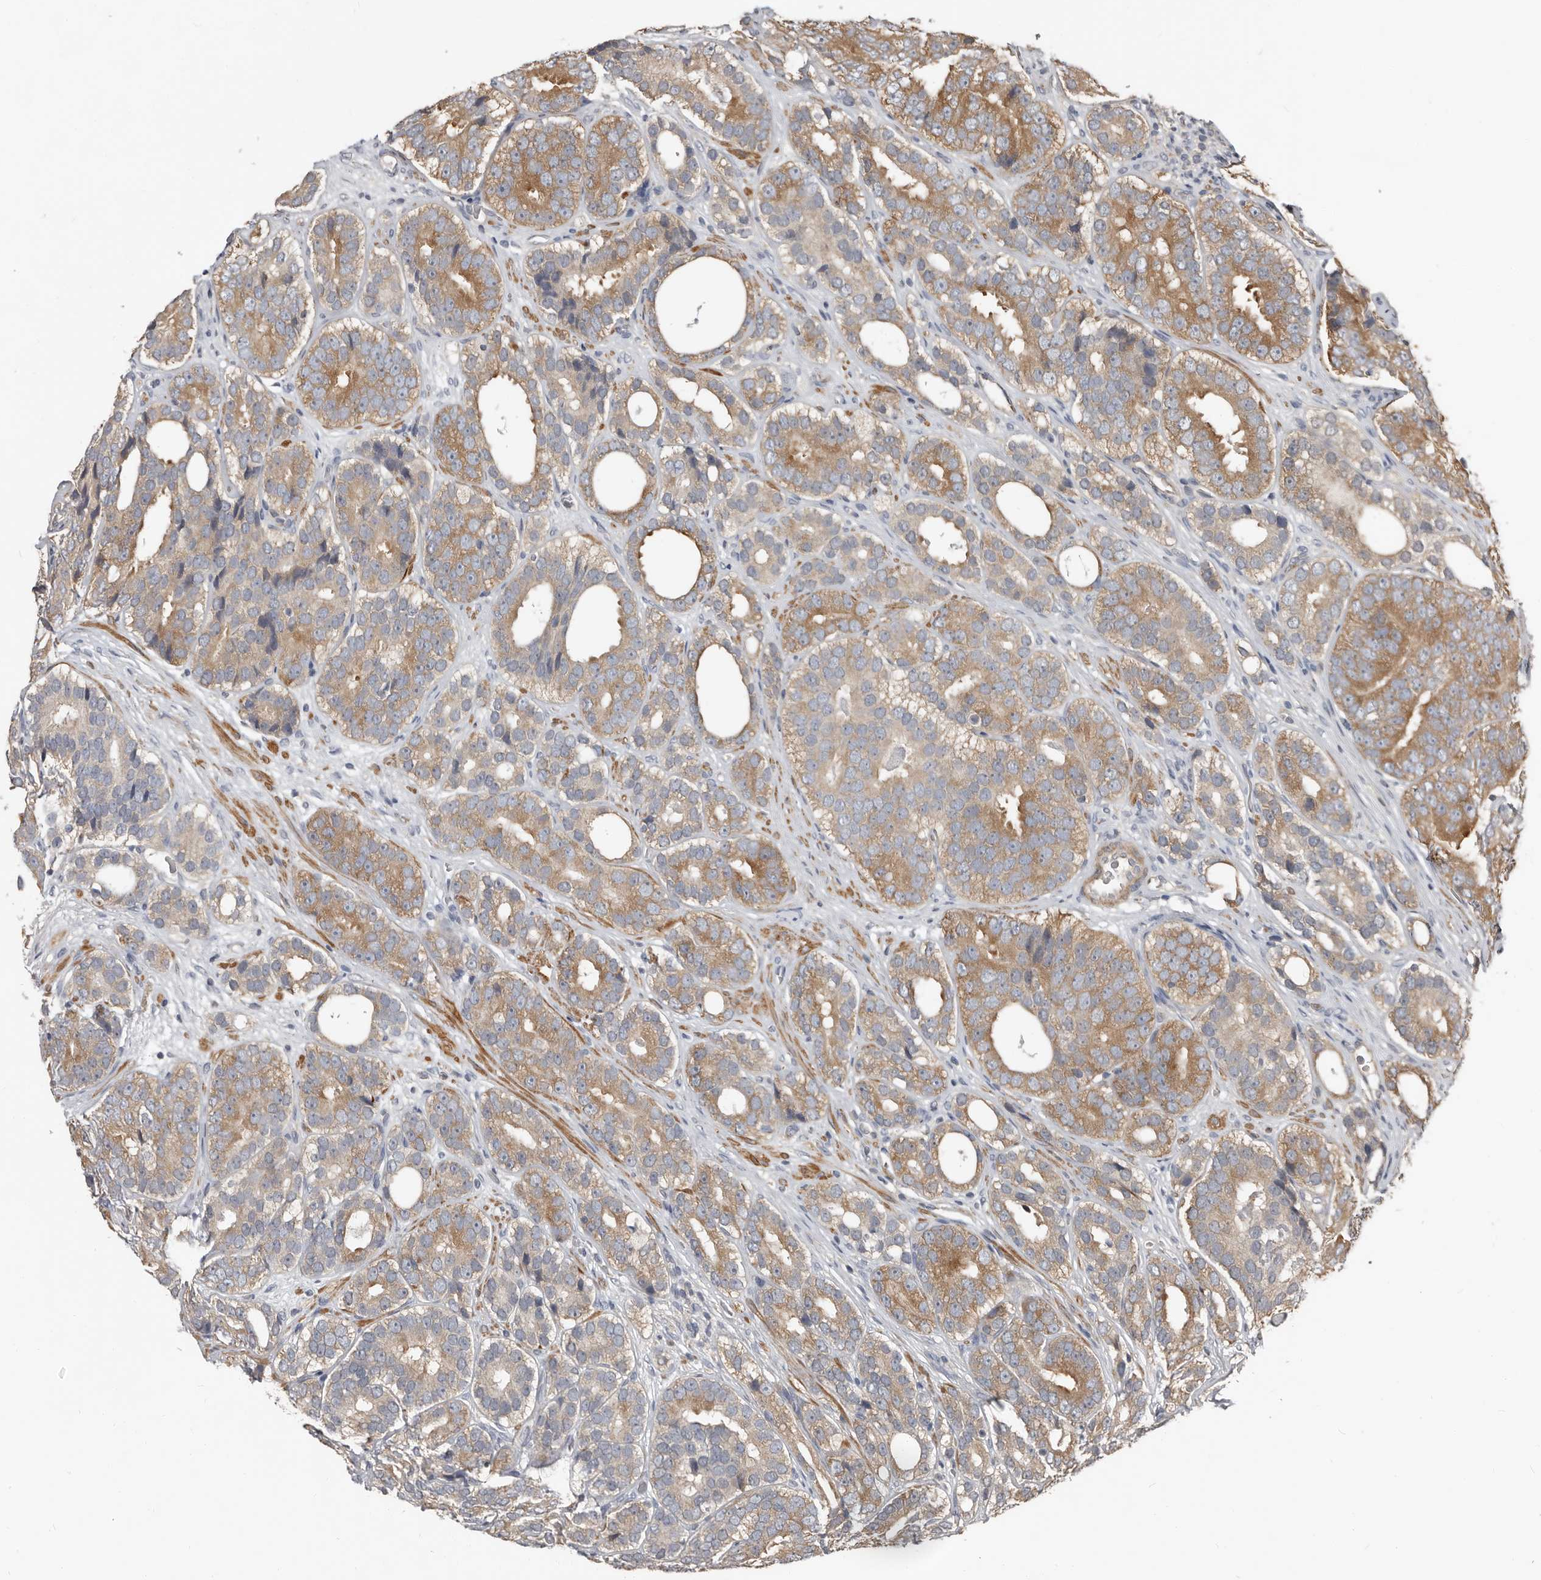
{"staining": {"intensity": "moderate", "quantity": ">75%", "location": "cytoplasmic/membranous"}, "tissue": "prostate cancer", "cell_type": "Tumor cells", "image_type": "cancer", "snomed": [{"axis": "morphology", "description": "Adenocarcinoma, High grade"}, {"axis": "topography", "description": "Prostate"}], "caption": "Human high-grade adenocarcinoma (prostate) stained for a protein (brown) displays moderate cytoplasmic/membranous positive positivity in about >75% of tumor cells.", "gene": "AKNAD1", "patient": {"sex": "male", "age": 56}}